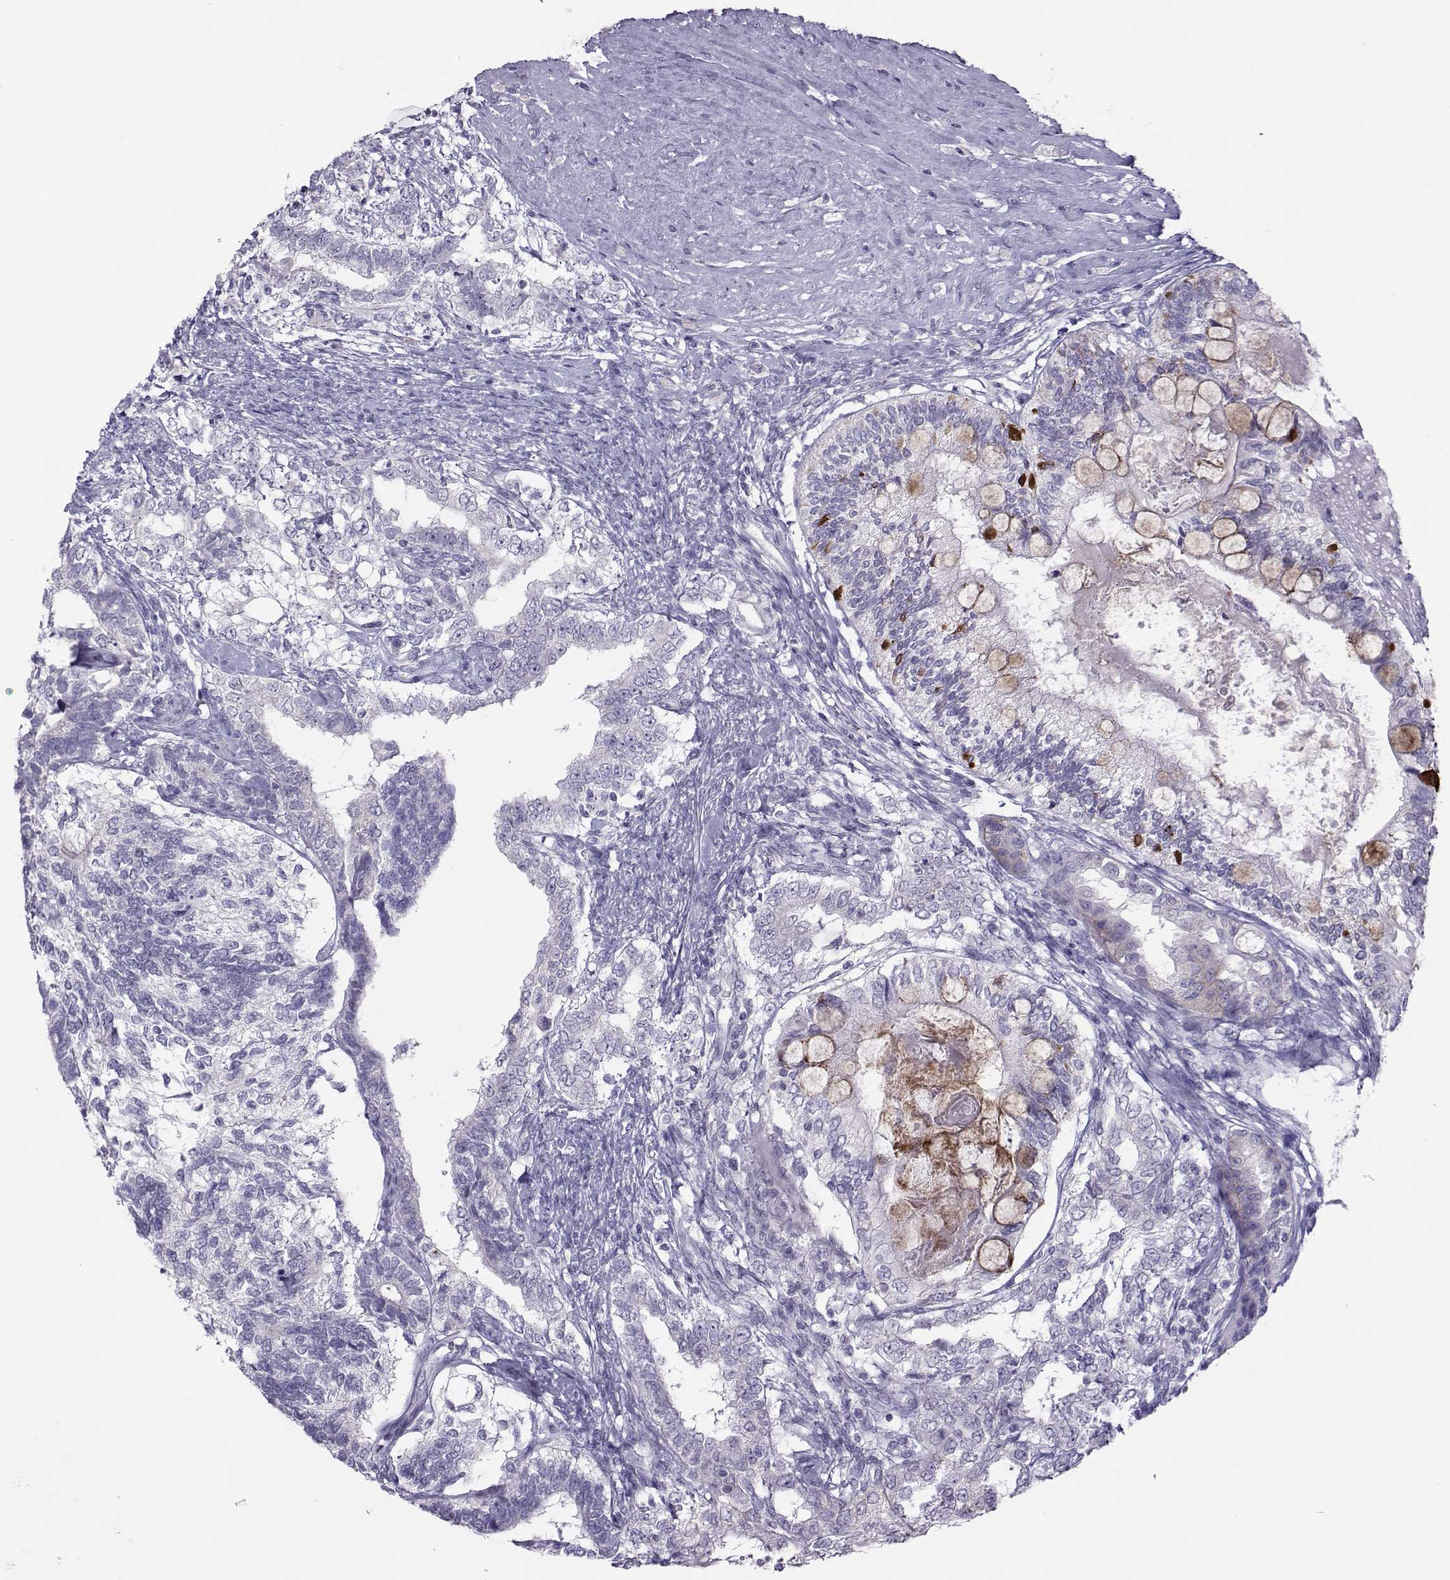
{"staining": {"intensity": "moderate", "quantity": "<25%", "location": "cytoplasmic/membranous"}, "tissue": "testis cancer", "cell_type": "Tumor cells", "image_type": "cancer", "snomed": [{"axis": "morphology", "description": "Seminoma, NOS"}, {"axis": "morphology", "description": "Carcinoma, Embryonal, NOS"}, {"axis": "topography", "description": "Testis"}], "caption": "Seminoma (testis) stained with DAB (3,3'-diaminobenzidine) IHC demonstrates low levels of moderate cytoplasmic/membranous positivity in about <25% of tumor cells.", "gene": "TRPM7", "patient": {"sex": "male", "age": 41}}